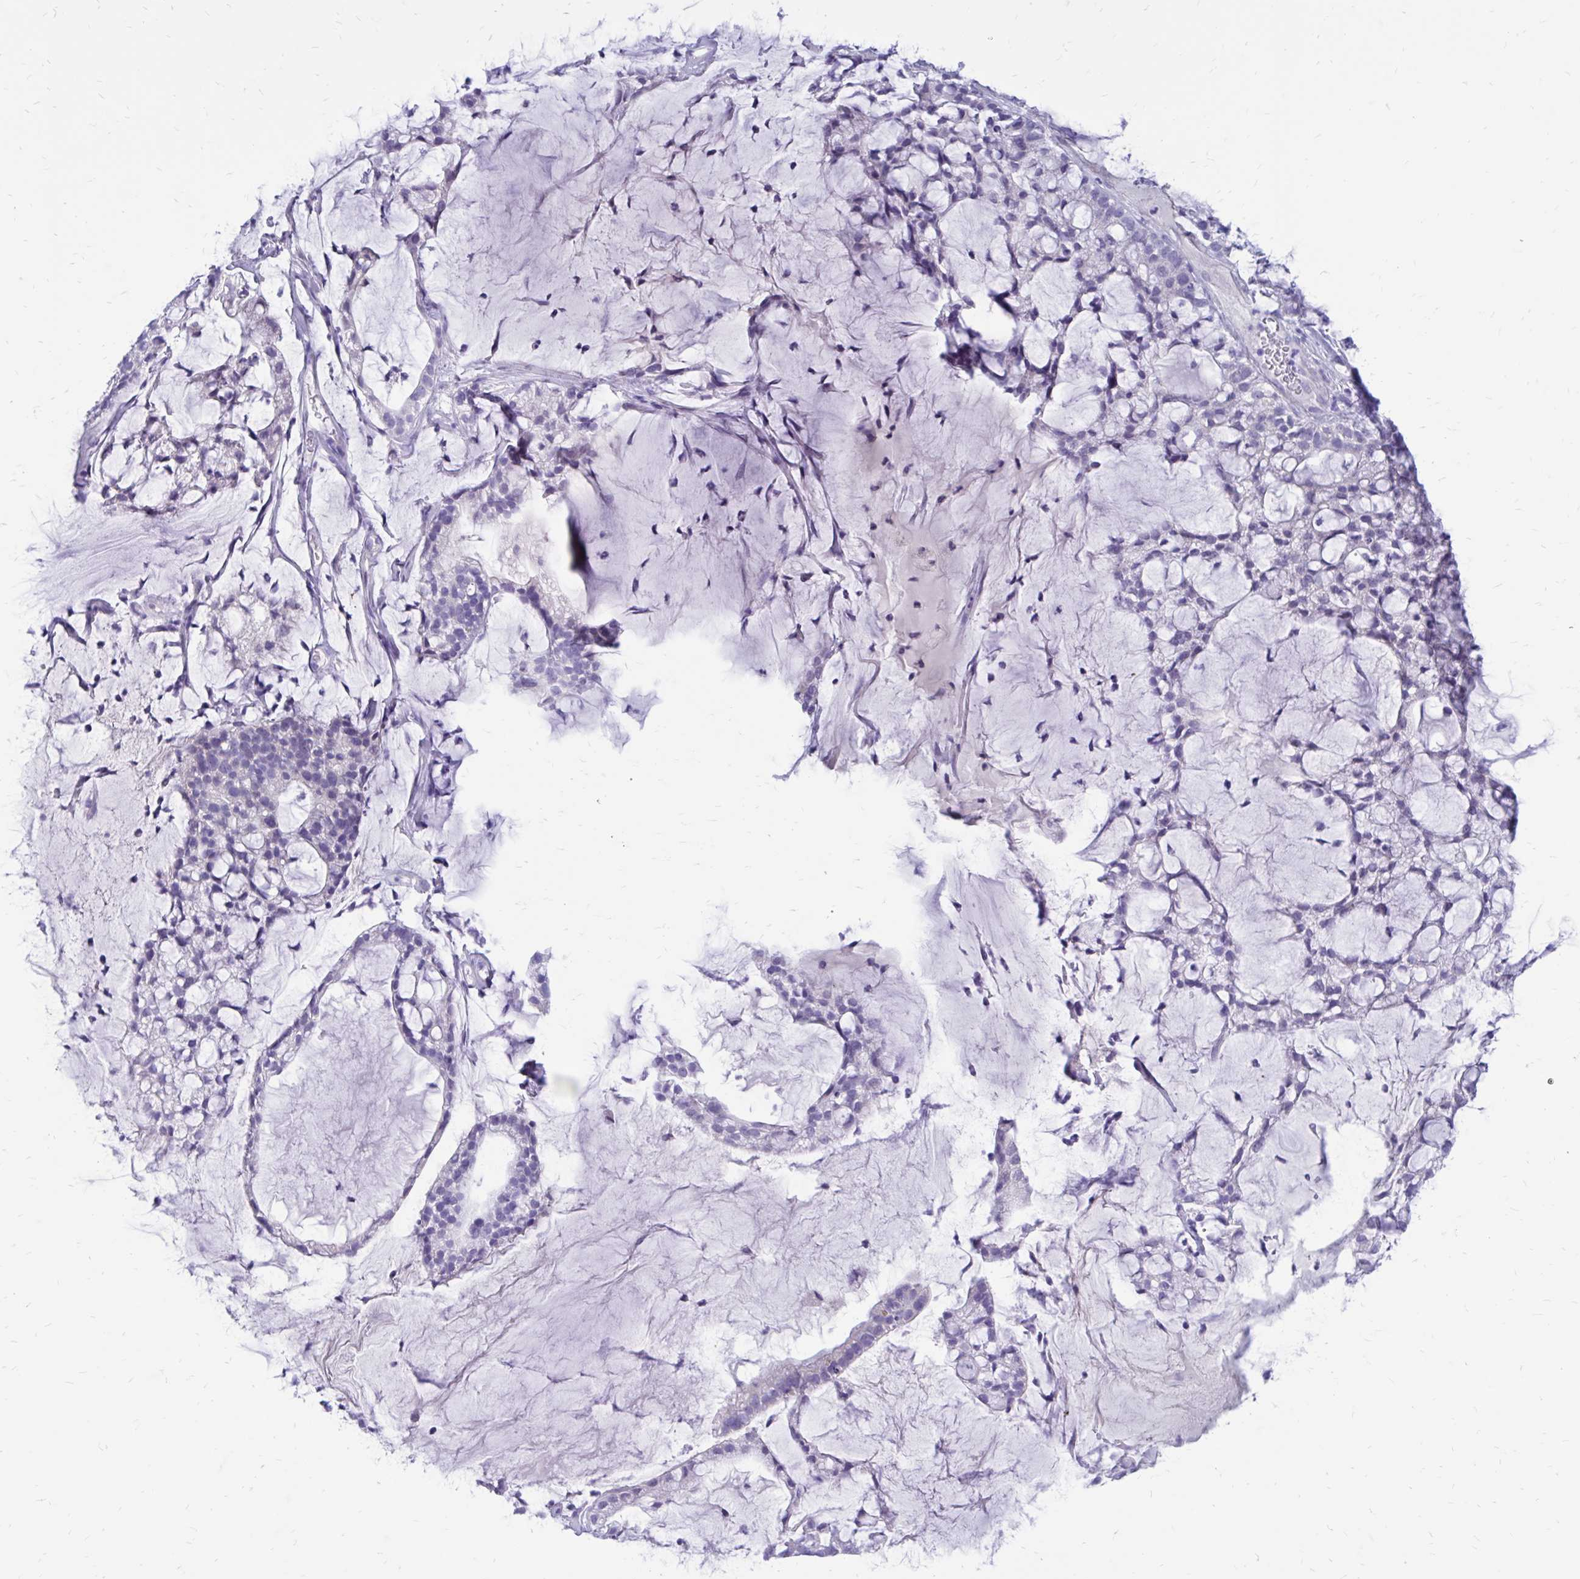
{"staining": {"intensity": "negative", "quantity": "none", "location": "none"}, "tissue": "cervical cancer", "cell_type": "Tumor cells", "image_type": "cancer", "snomed": [{"axis": "morphology", "description": "Adenocarcinoma, NOS"}, {"axis": "topography", "description": "Cervix"}], "caption": "The immunohistochemistry (IHC) photomicrograph has no significant staining in tumor cells of adenocarcinoma (cervical) tissue.", "gene": "IGSF5", "patient": {"sex": "female", "age": 41}}